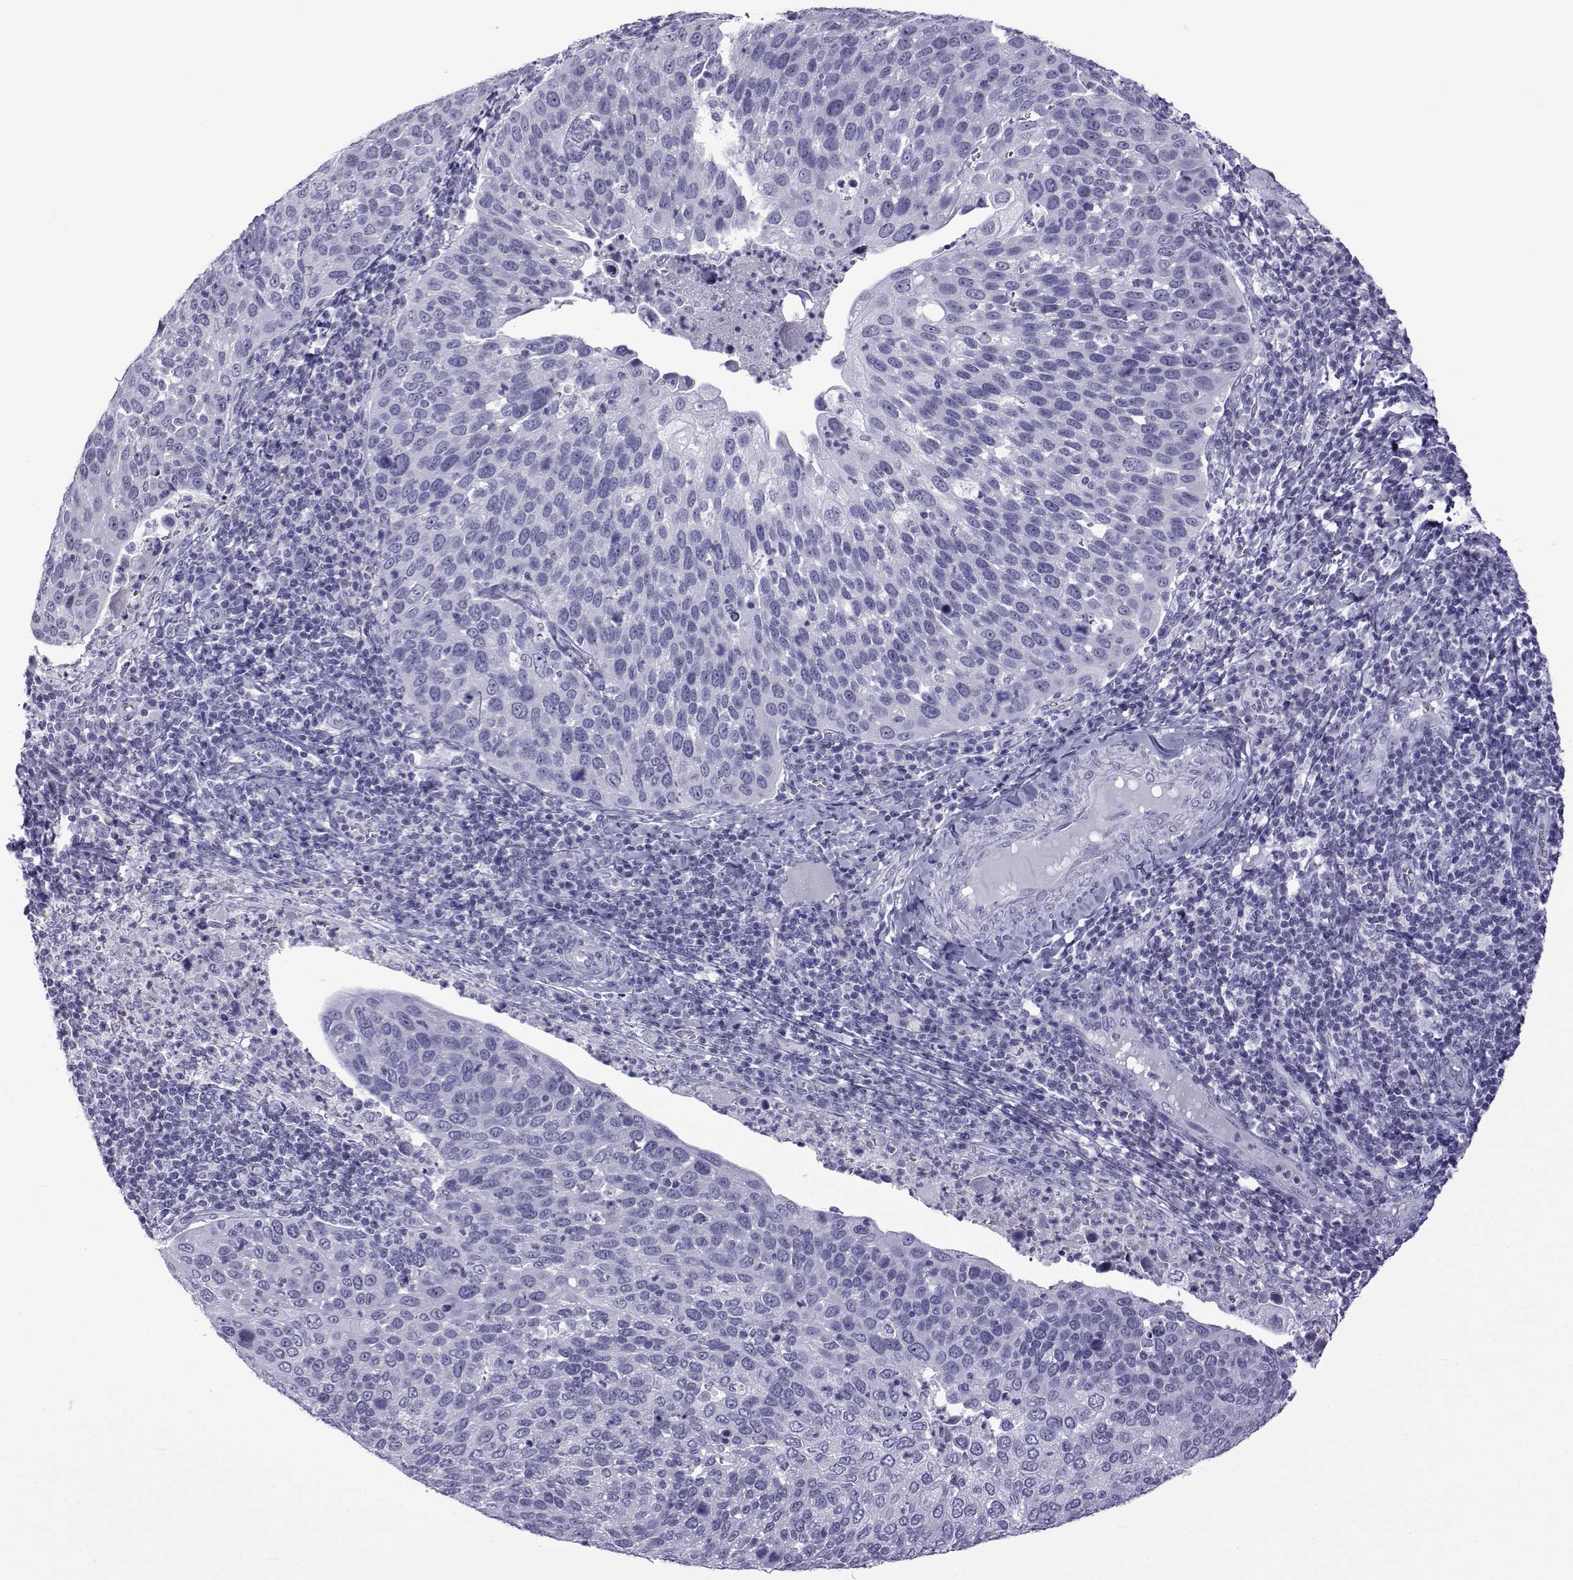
{"staining": {"intensity": "negative", "quantity": "none", "location": "none"}, "tissue": "cervical cancer", "cell_type": "Tumor cells", "image_type": "cancer", "snomed": [{"axis": "morphology", "description": "Squamous cell carcinoma, NOS"}, {"axis": "topography", "description": "Cervix"}], "caption": "A high-resolution histopathology image shows immunohistochemistry (IHC) staining of cervical cancer, which exhibits no significant positivity in tumor cells.", "gene": "ACTL7A", "patient": {"sex": "female", "age": 54}}